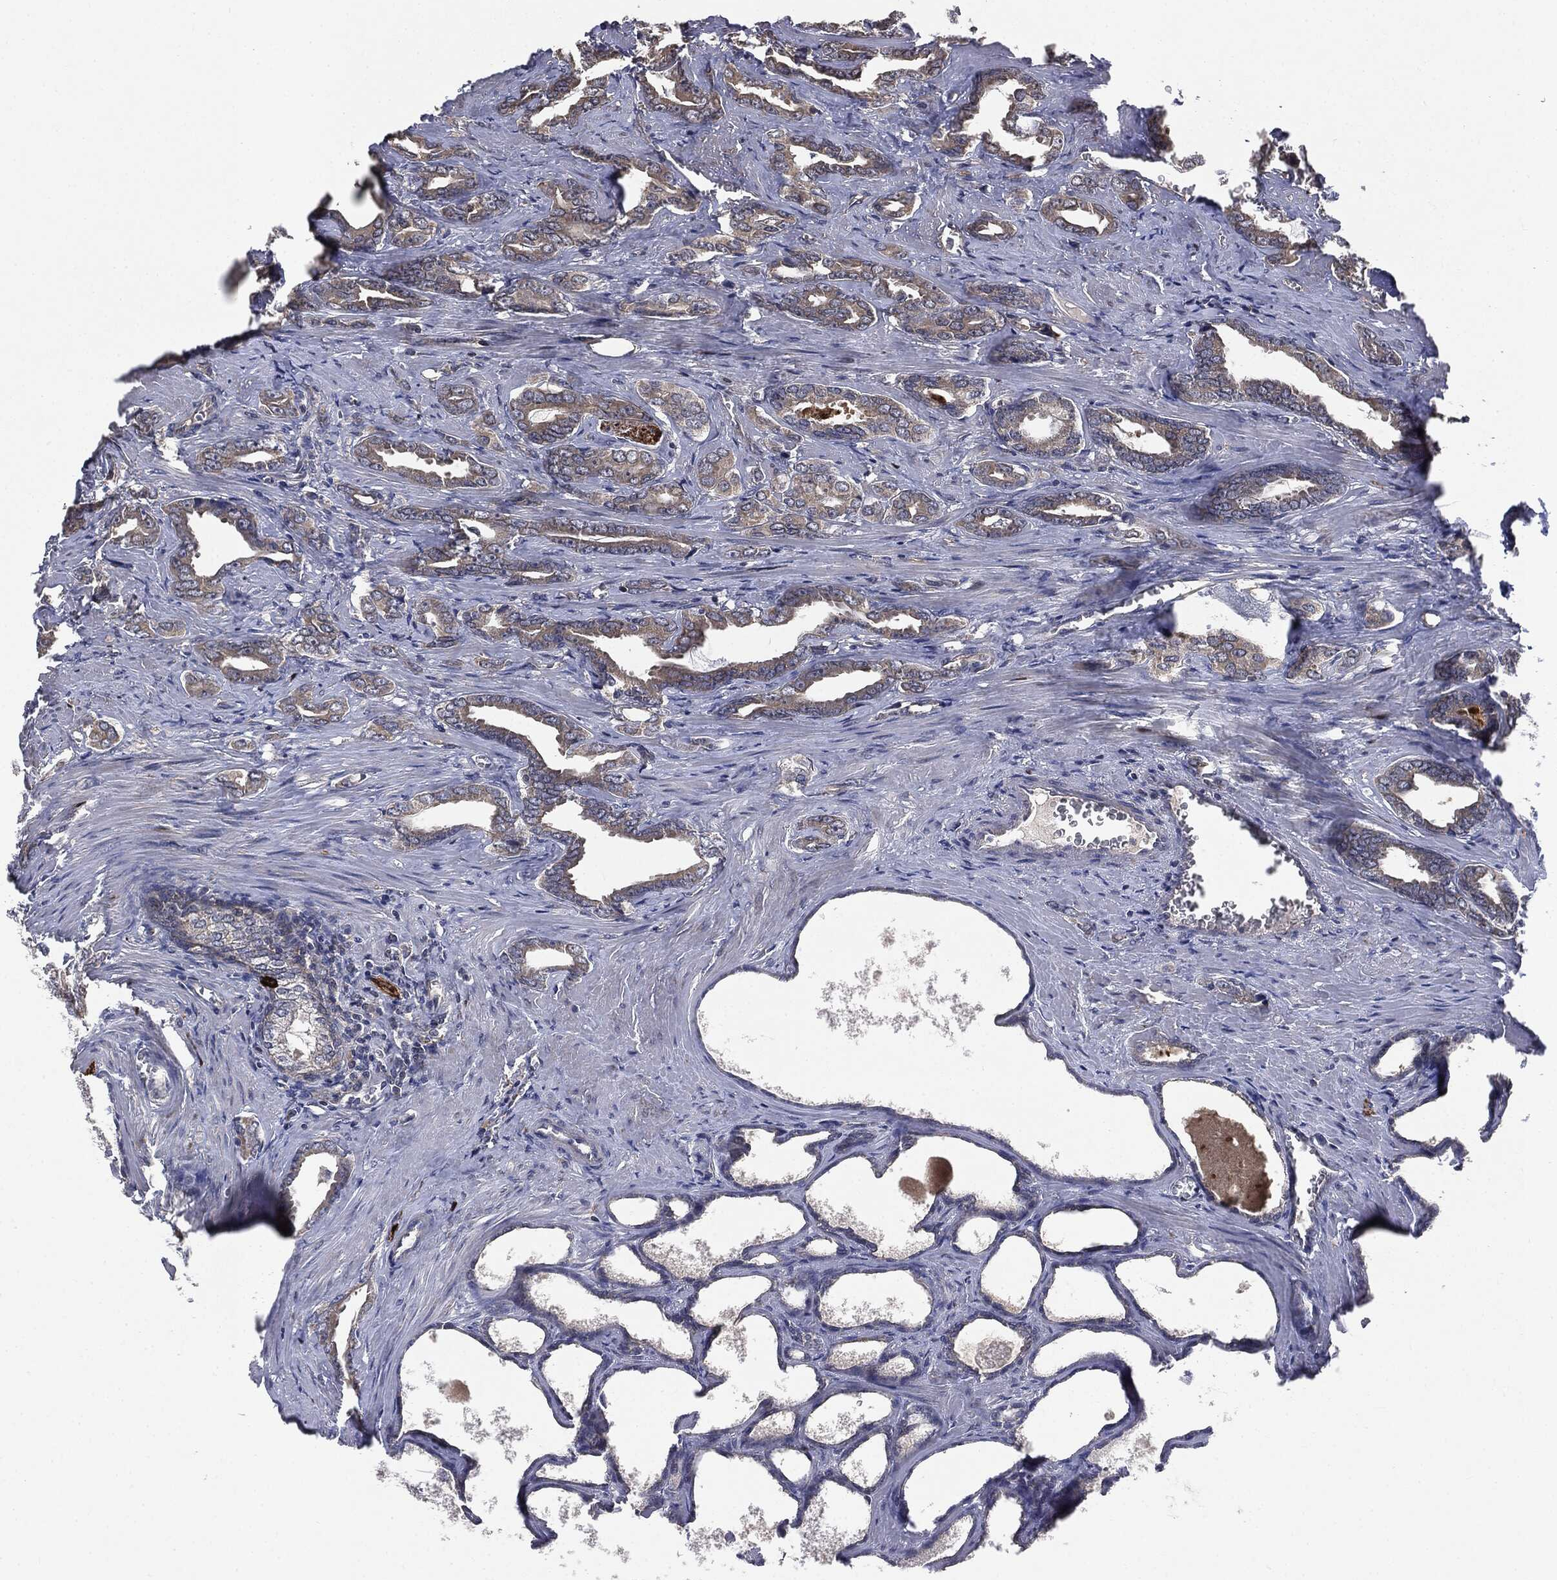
{"staining": {"intensity": "weak", "quantity": "<25%", "location": "cytoplasmic/membranous"}, "tissue": "prostate cancer", "cell_type": "Tumor cells", "image_type": "cancer", "snomed": [{"axis": "morphology", "description": "Adenocarcinoma, NOS"}, {"axis": "topography", "description": "Prostate"}], "caption": "An image of prostate cancer stained for a protein shows no brown staining in tumor cells.", "gene": "PLOD3", "patient": {"sex": "male", "age": 66}}